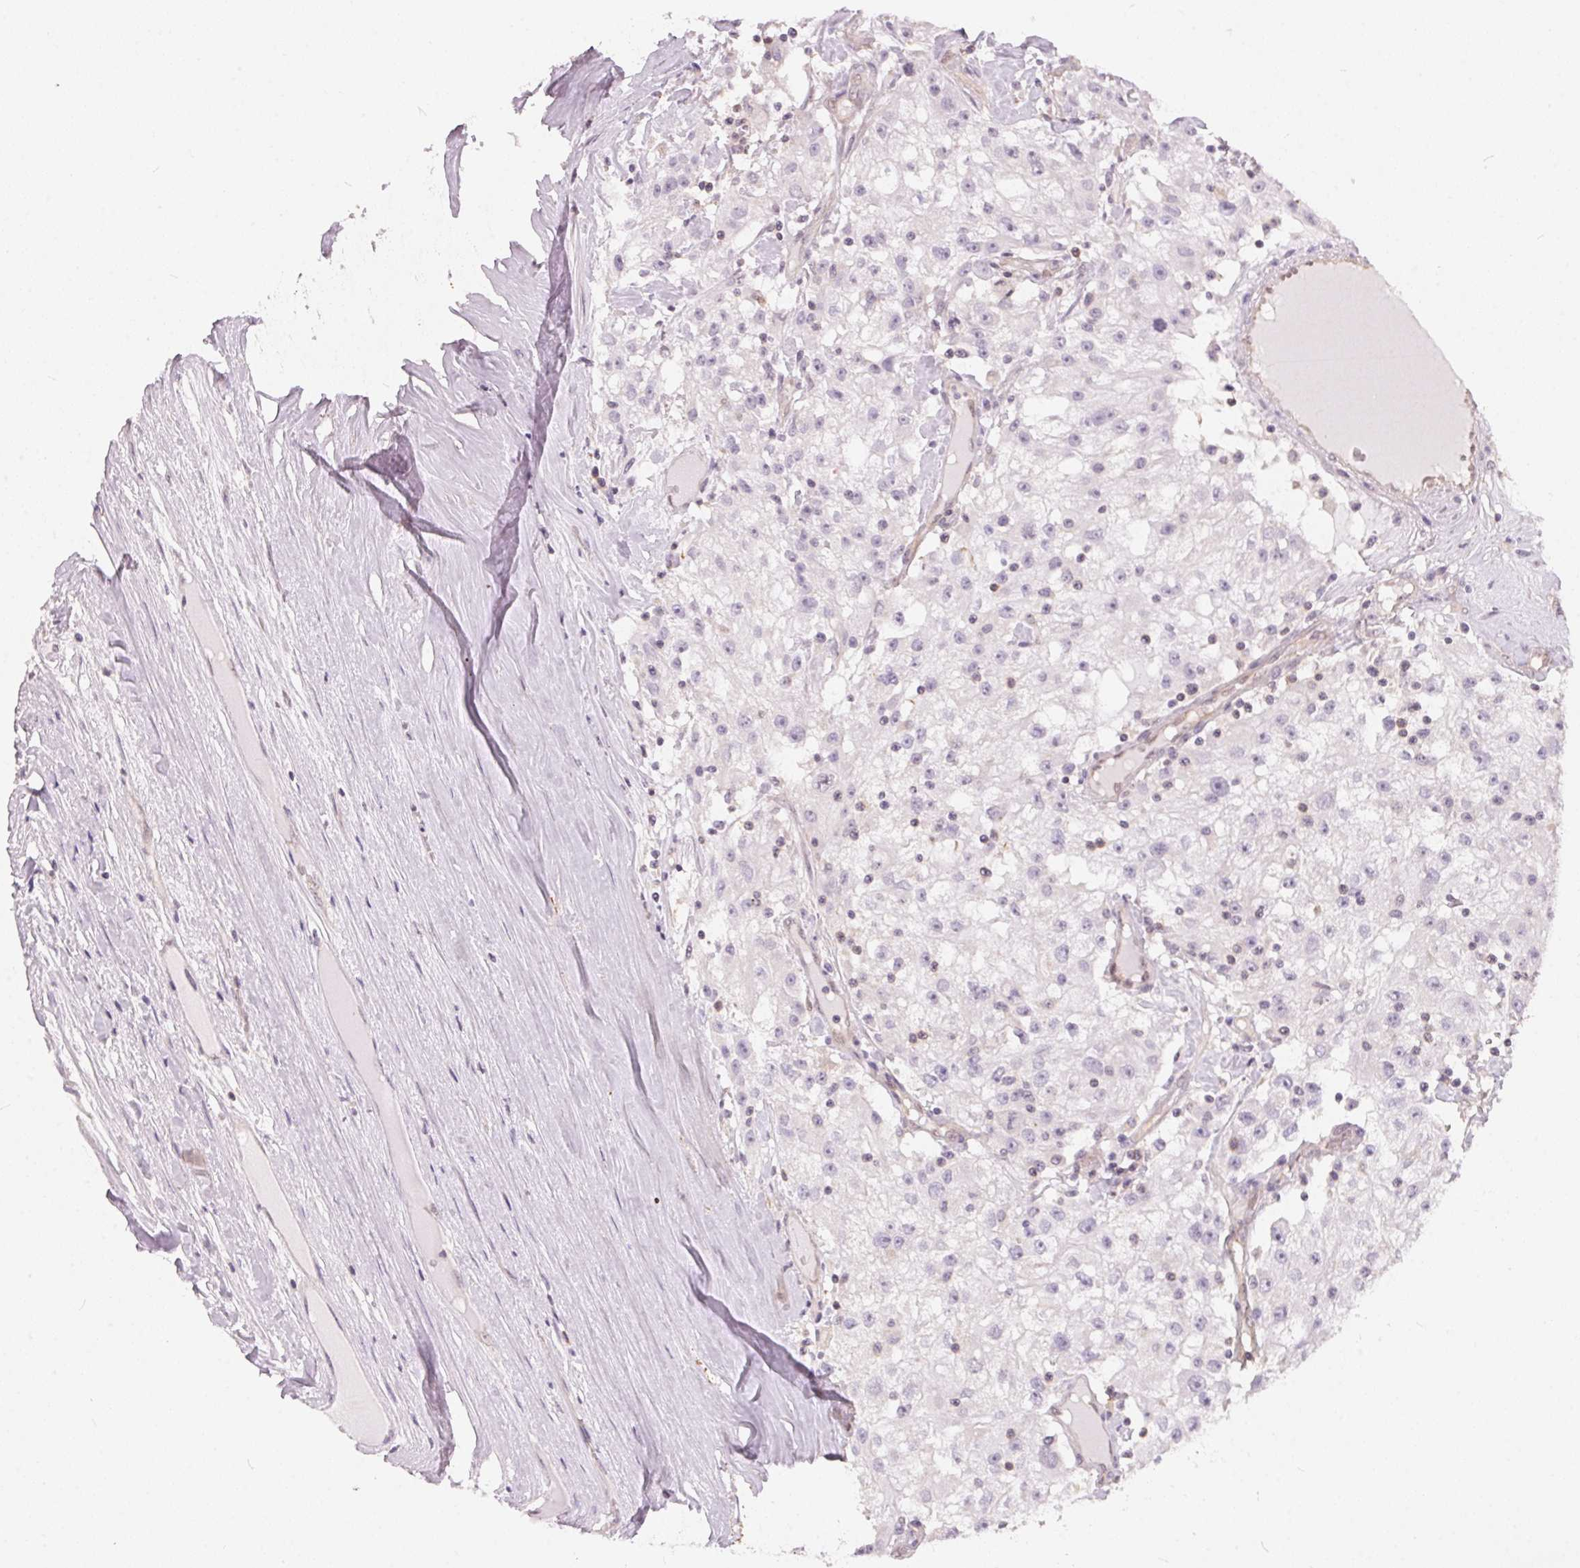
{"staining": {"intensity": "negative", "quantity": "none", "location": "none"}, "tissue": "renal cancer", "cell_type": "Tumor cells", "image_type": "cancer", "snomed": [{"axis": "morphology", "description": "Adenocarcinoma, NOS"}, {"axis": "topography", "description": "Kidney"}], "caption": "An image of renal adenocarcinoma stained for a protein reveals no brown staining in tumor cells.", "gene": "BLMH", "patient": {"sex": "female", "age": 67}}